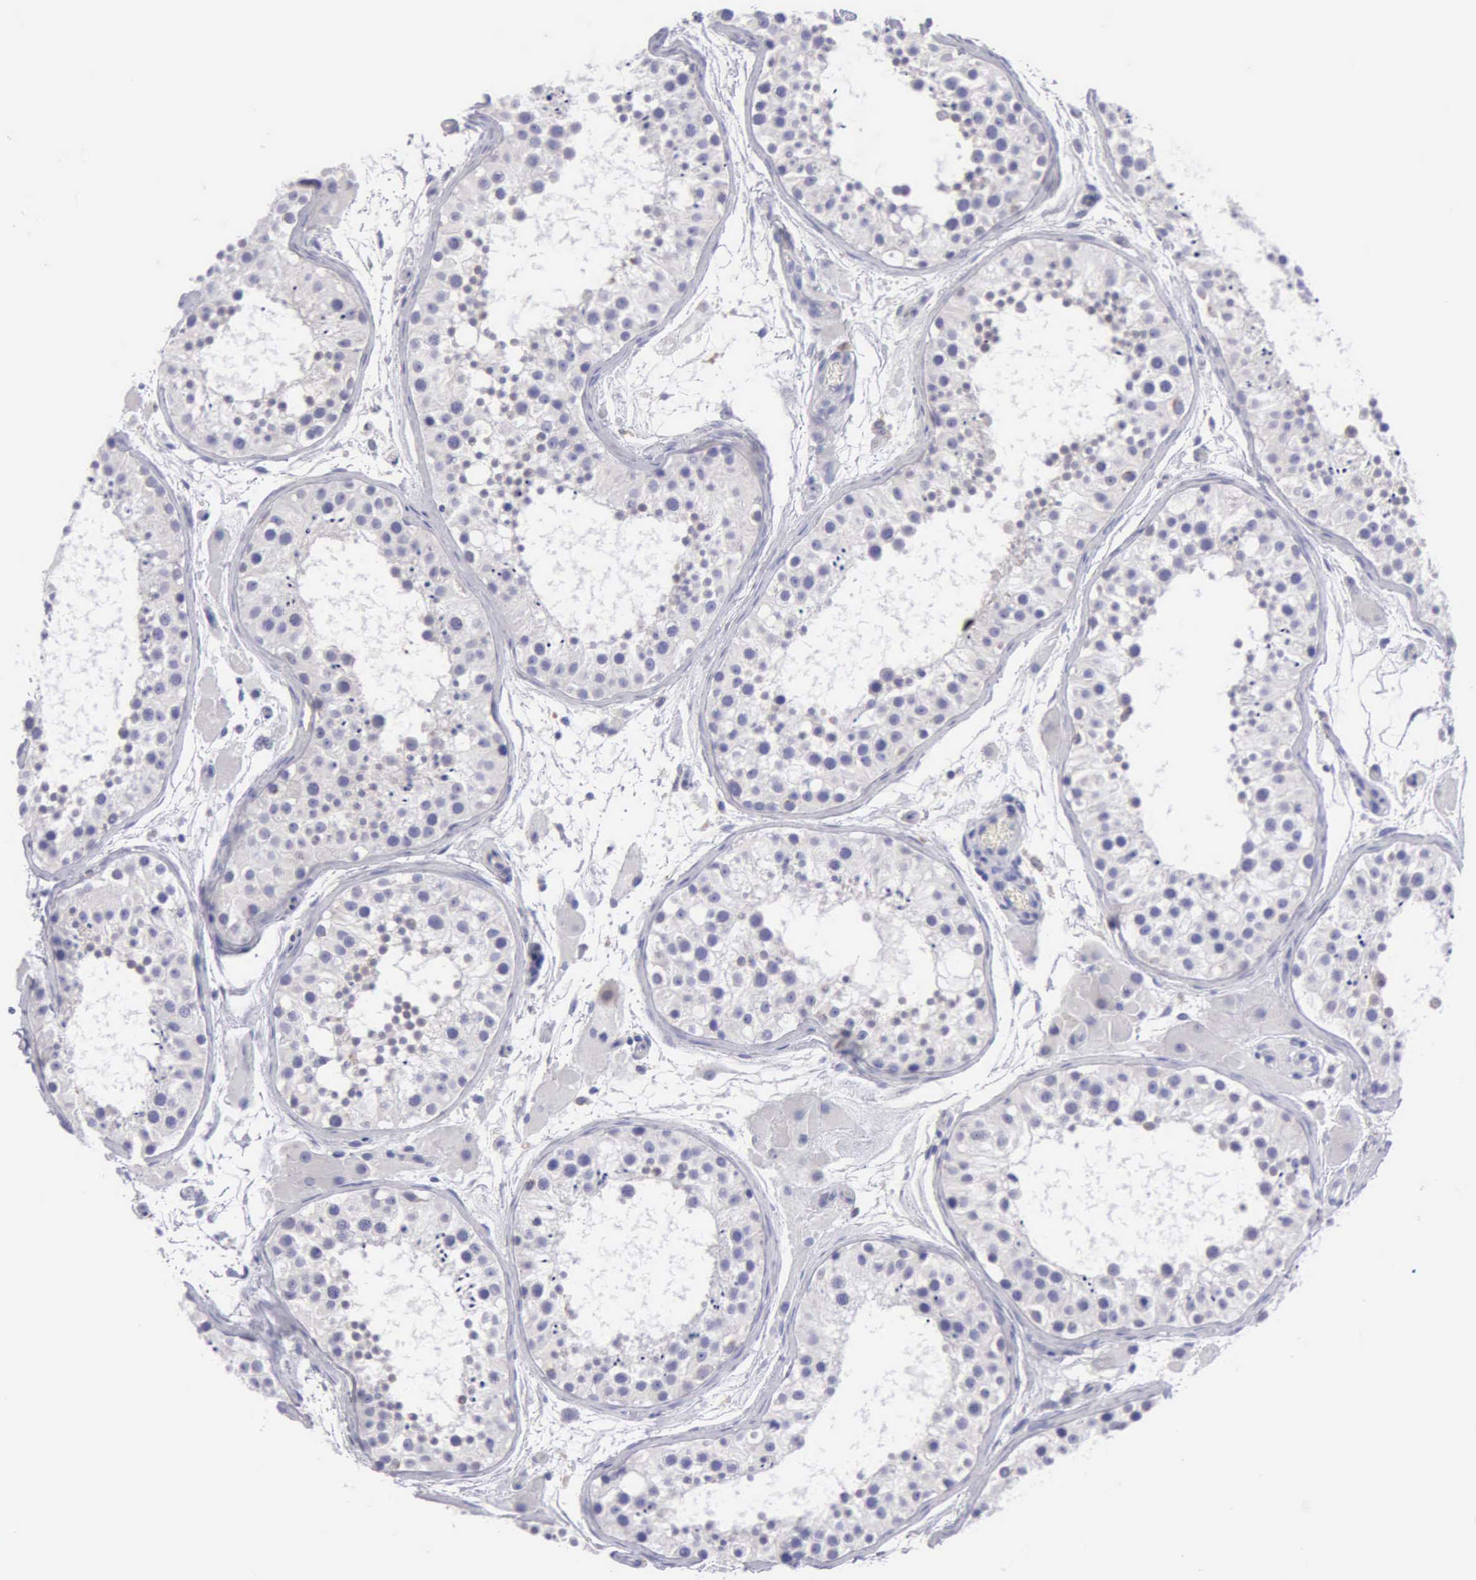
{"staining": {"intensity": "negative", "quantity": "none", "location": "none"}, "tissue": "testis", "cell_type": "Cells in seminiferous ducts", "image_type": "normal", "snomed": [{"axis": "morphology", "description": "Normal tissue, NOS"}, {"axis": "topography", "description": "Testis"}], "caption": "High power microscopy micrograph of an IHC histopathology image of normal testis, revealing no significant staining in cells in seminiferous ducts. (DAB IHC, high magnification).", "gene": "TYRP1", "patient": {"sex": "male", "age": 29}}